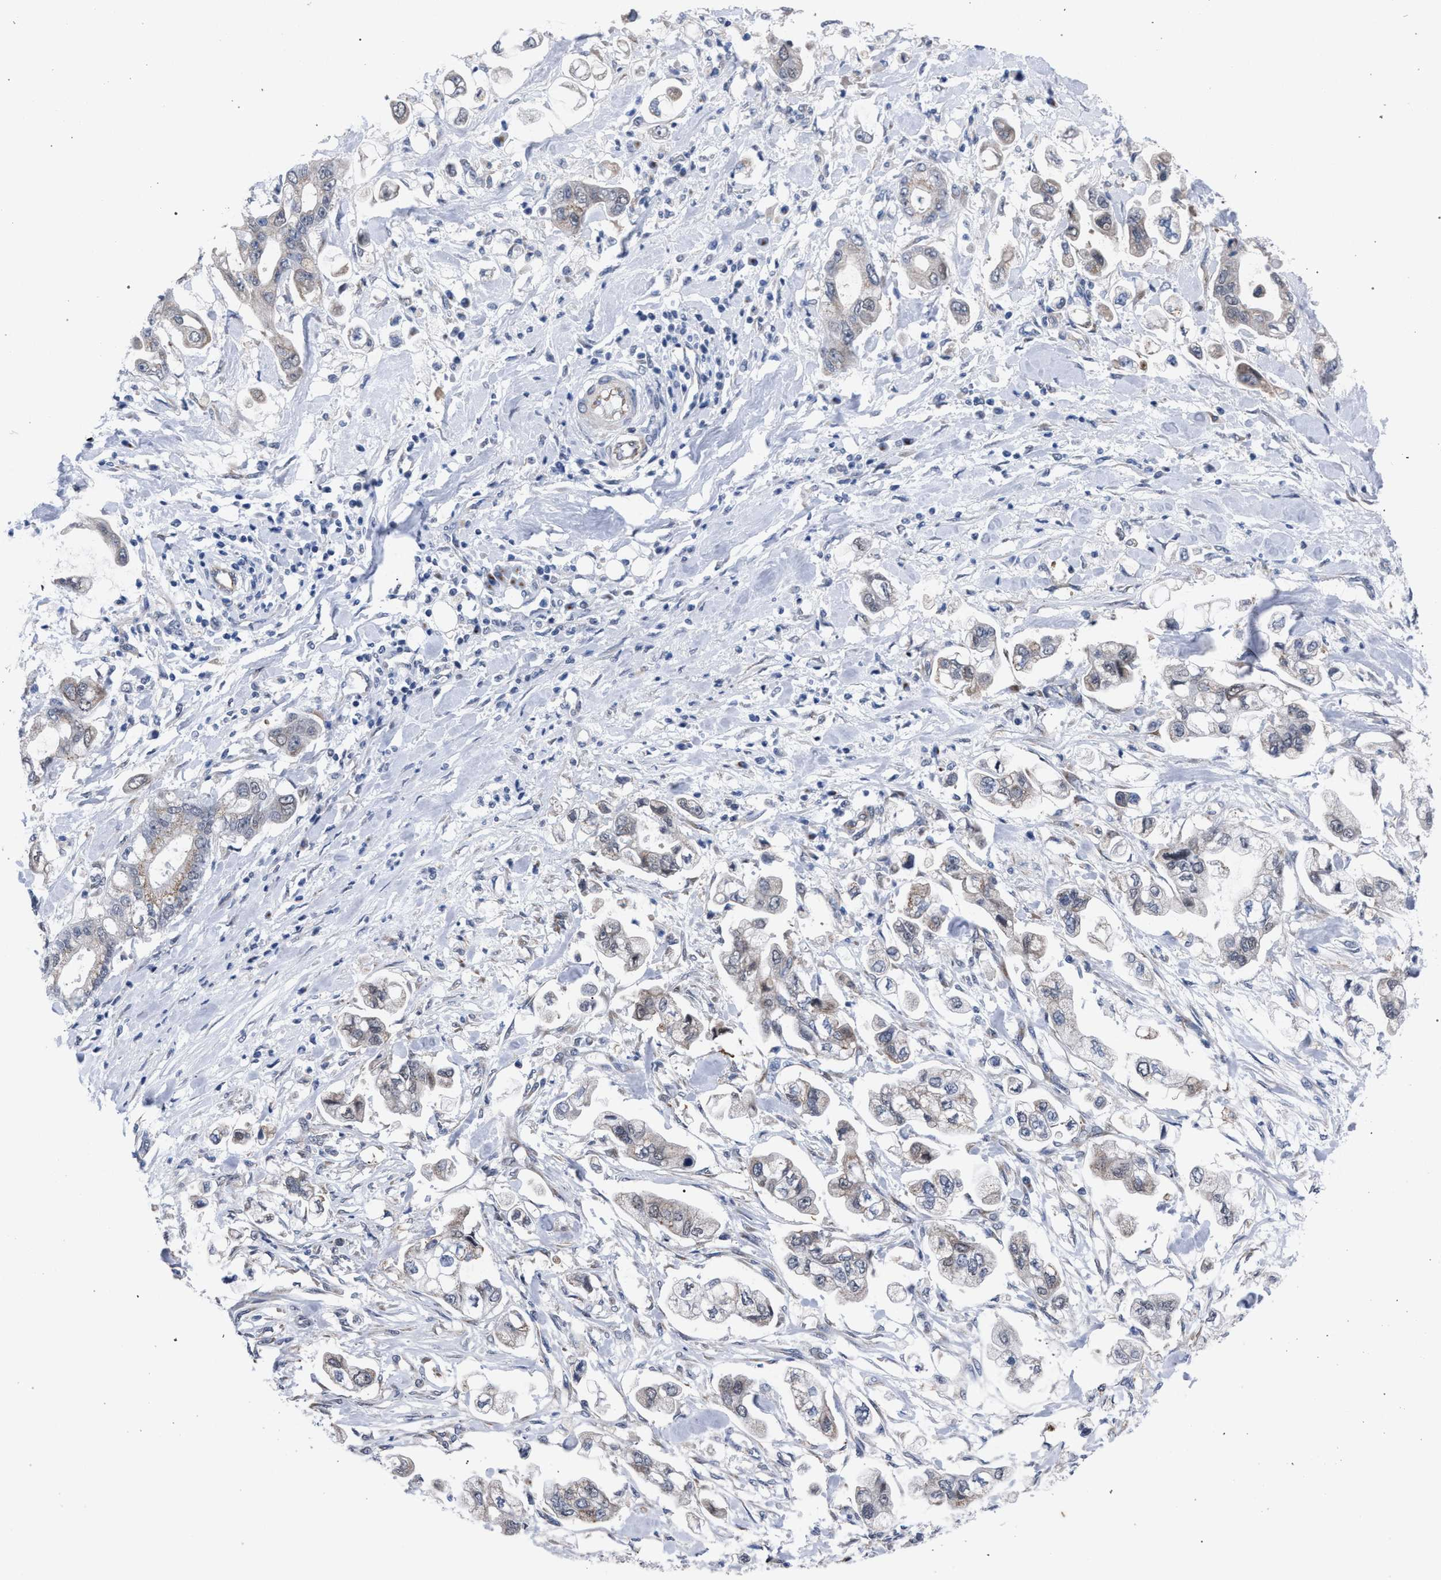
{"staining": {"intensity": "weak", "quantity": "<25%", "location": "cytoplasmic/membranous"}, "tissue": "stomach cancer", "cell_type": "Tumor cells", "image_type": "cancer", "snomed": [{"axis": "morphology", "description": "Normal tissue, NOS"}, {"axis": "morphology", "description": "Adenocarcinoma, NOS"}, {"axis": "topography", "description": "Stomach"}], "caption": "There is no significant expression in tumor cells of stomach cancer (adenocarcinoma). (Brightfield microscopy of DAB (3,3'-diaminobenzidine) immunohistochemistry at high magnification).", "gene": "GOLGA2", "patient": {"sex": "male", "age": 62}}